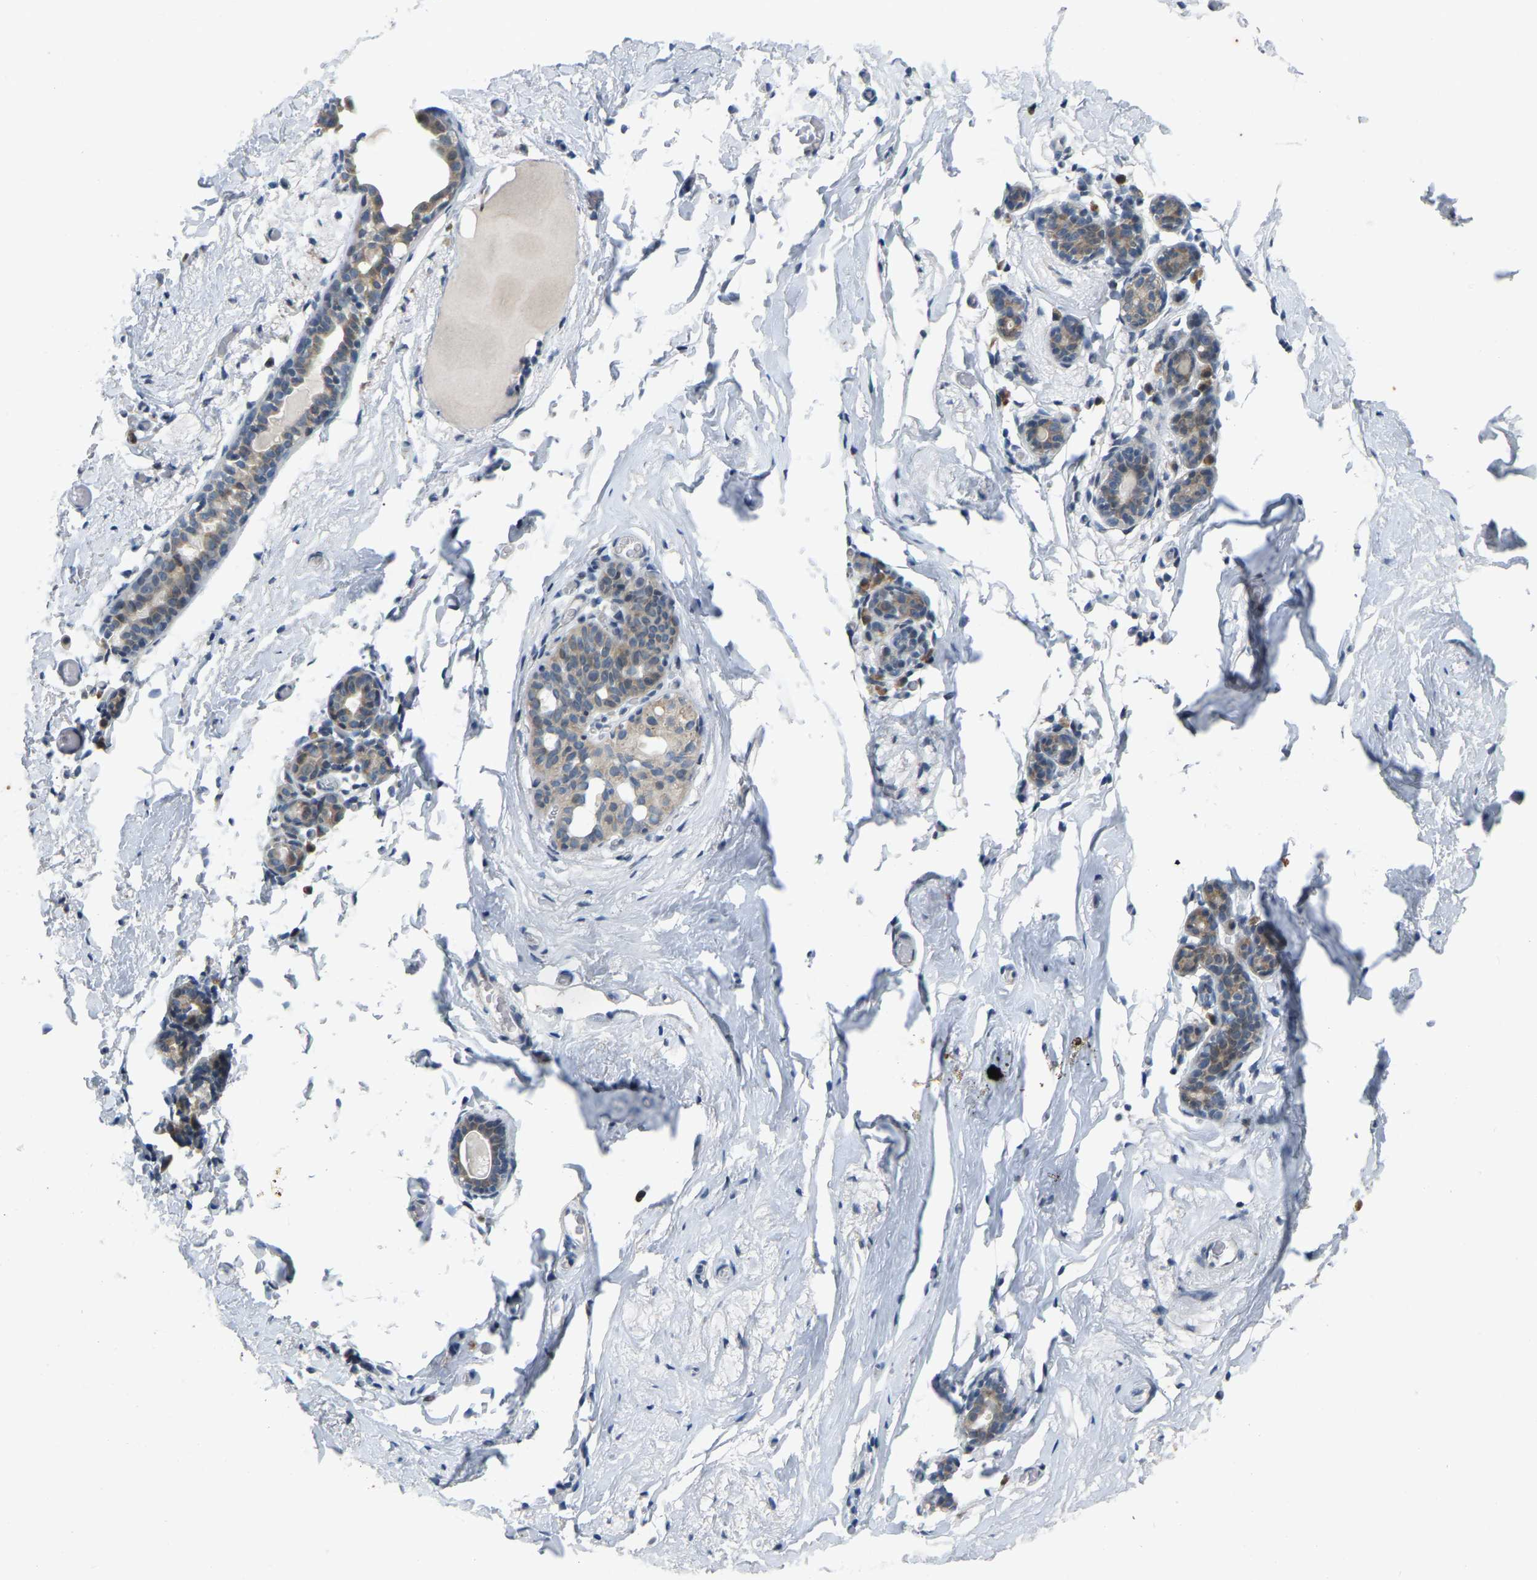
{"staining": {"intensity": "negative", "quantity": "none", "location": "none"}, "tissue": "breast", "cell_type": "Adipocytes", "image_type": "normal", "snomed": [{"axis": "morphology", "description": "Normal tissue, NOS"}, {"axis": "topography", "description": "Breast"}], "caption": "High magnification brightfield microscopy of unremarkable breast stained with DAB (3,3'-diaminobenzidine) (brown) and counterstained with hematoxylin (blue): adipocytes show no significant staining.", "gene": "ENSG00000283765", "patient": {"sex": "female", "age": 62}}